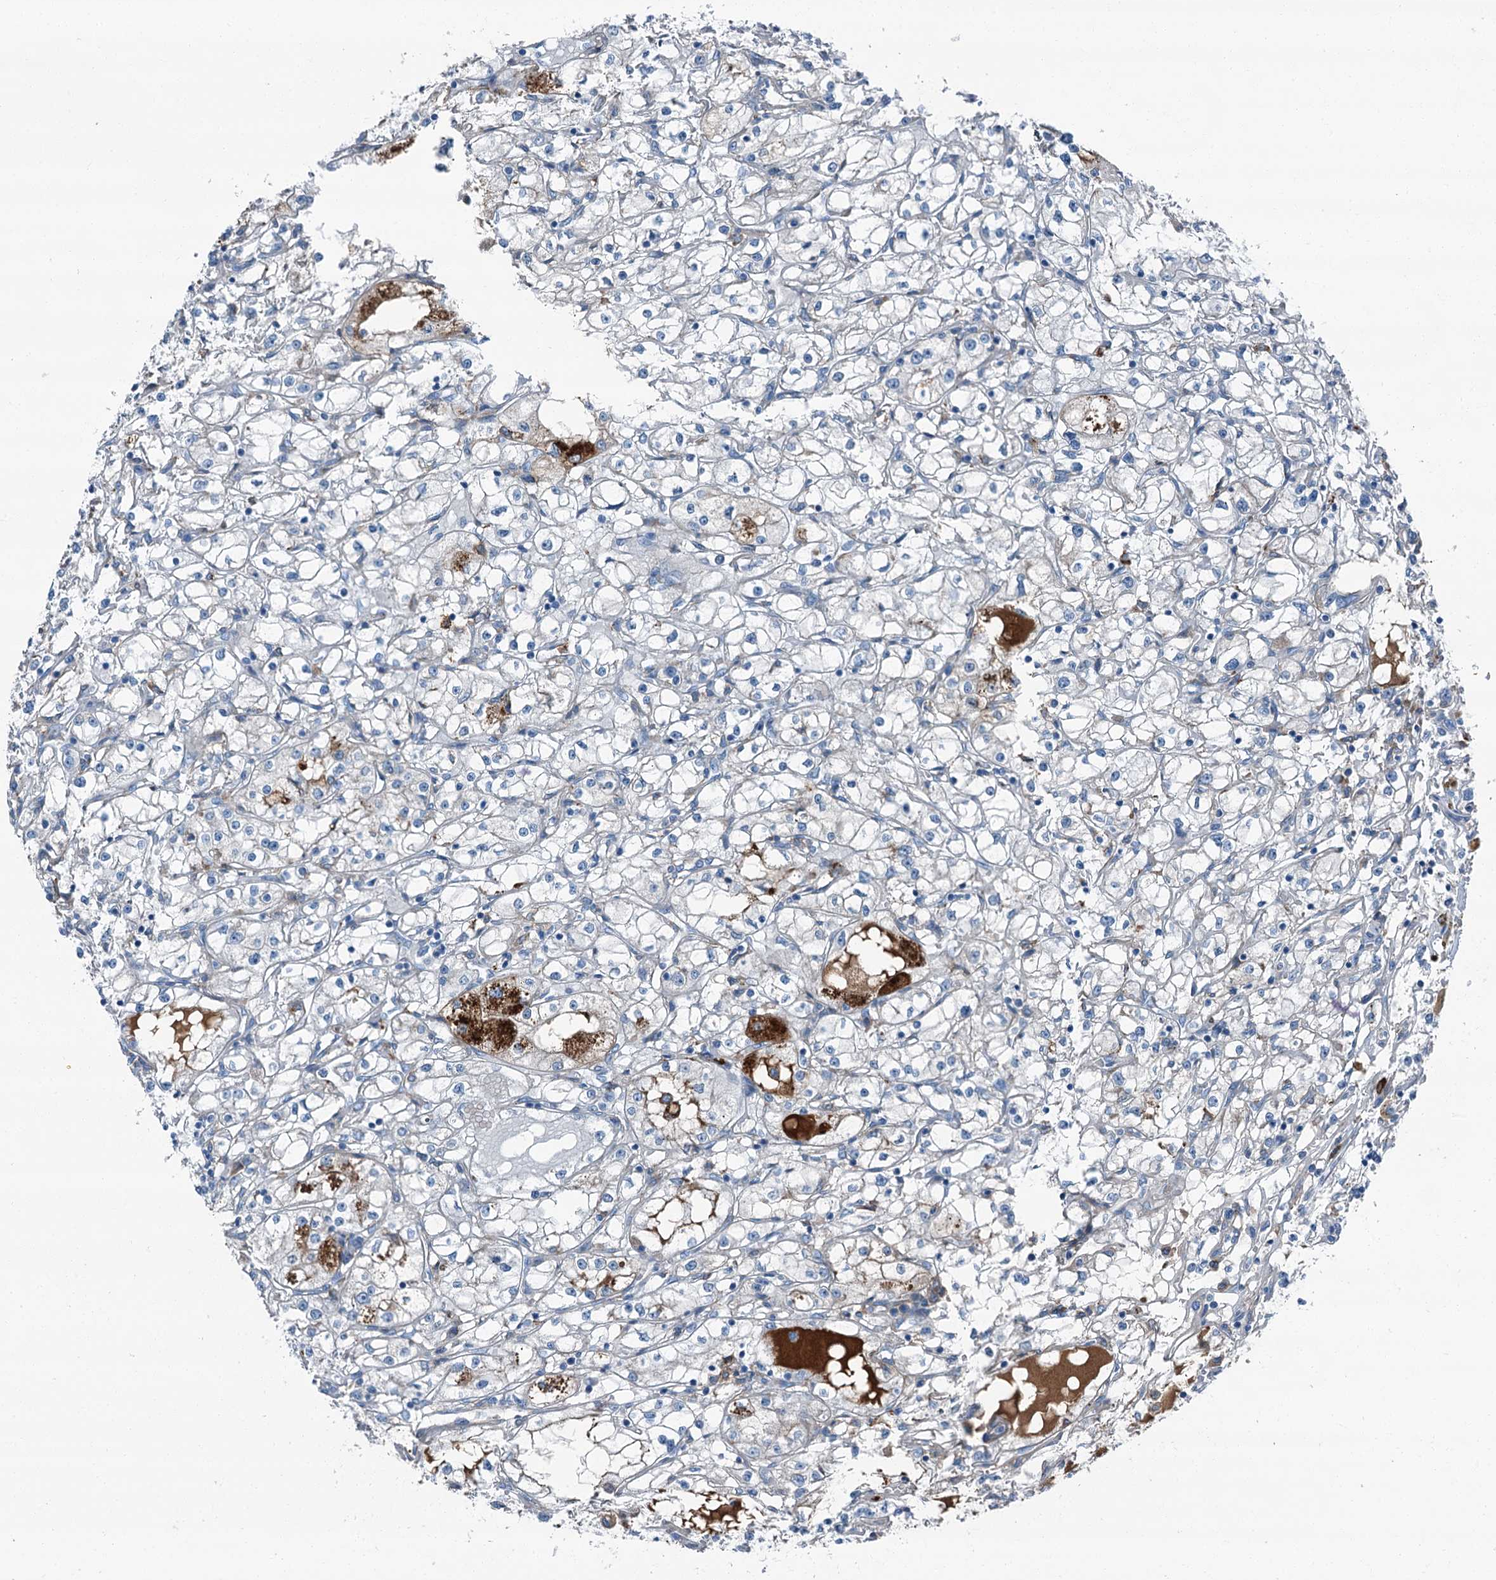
{"staining": {"intensity": "negative", "quantity": "none", "location": "none"}, "tissue": "renal cancer", "cell_type": "Tumor cells", "image_type": "cancer", "snomed": [{"axis": "morphology", "description": "Adenocarcinoma, NOS"}, {"axis": "topography", "description": "Kidney"}], "caption": "Renal cancer was stained to show a protein in brown. There is no significant expression in tumor cells.", "gene": "AXL", "patient": {"sex": "male", "age": 56}}